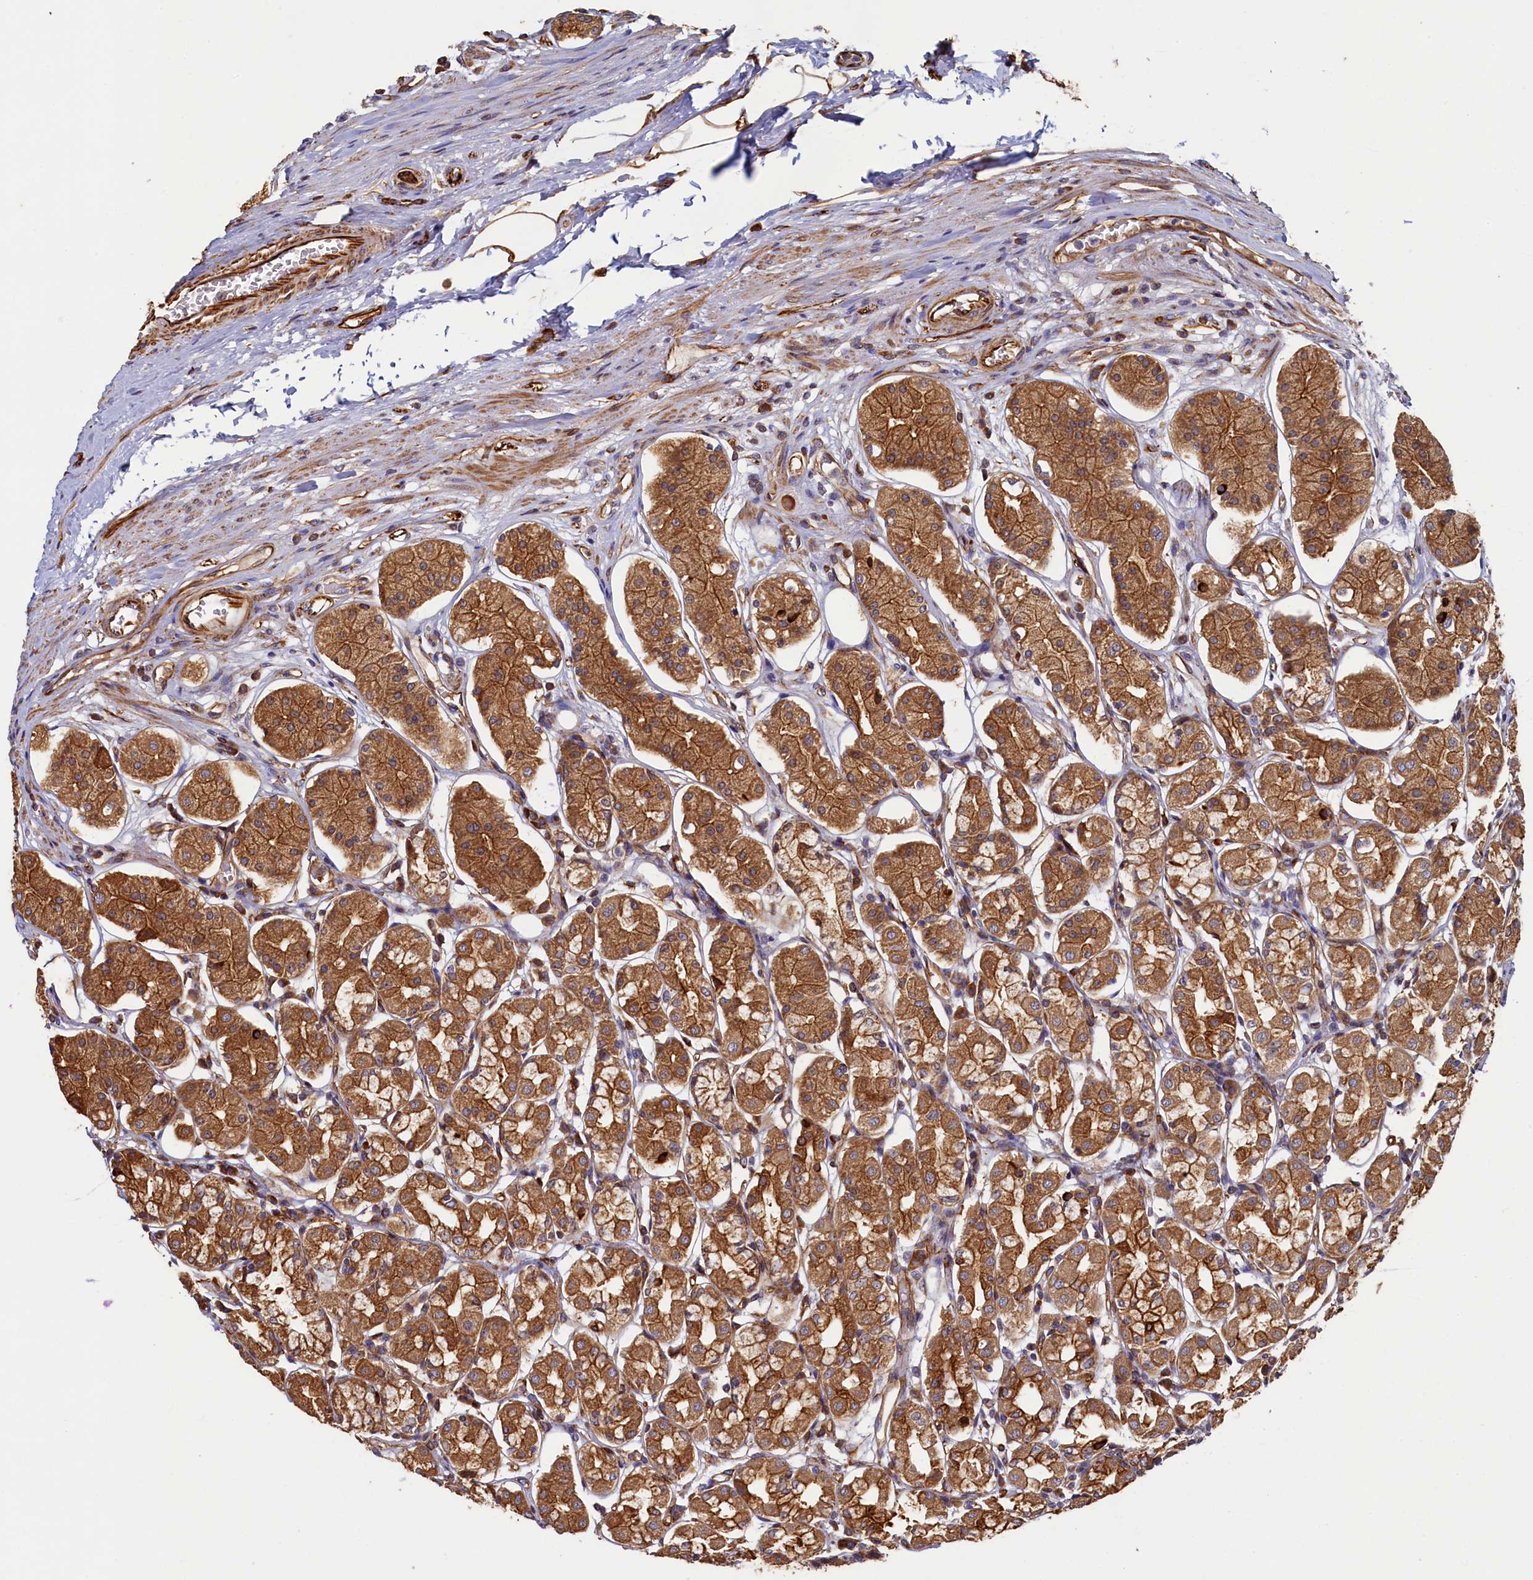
{"staining": {"intensity": "strong", "quantity": ">75%", "location": "cytoplasmic/membranous"}, "tissue": "stomach", "cell_type": "Glandular cells", "image_type": "normal", "snomed": [{"axis": "morphology", "description": "Normal tissue, NOS"}, {"axis": "topography", "description": "Stomach, lower"}], "caption": "This image reveals IHC staining of benign human stomach, with high strong cytoplasmic/membranous expression in approximately >75% of glandular cells.", "gene": "LRRC57", "patient": {"sex": "female", "age": 56}}